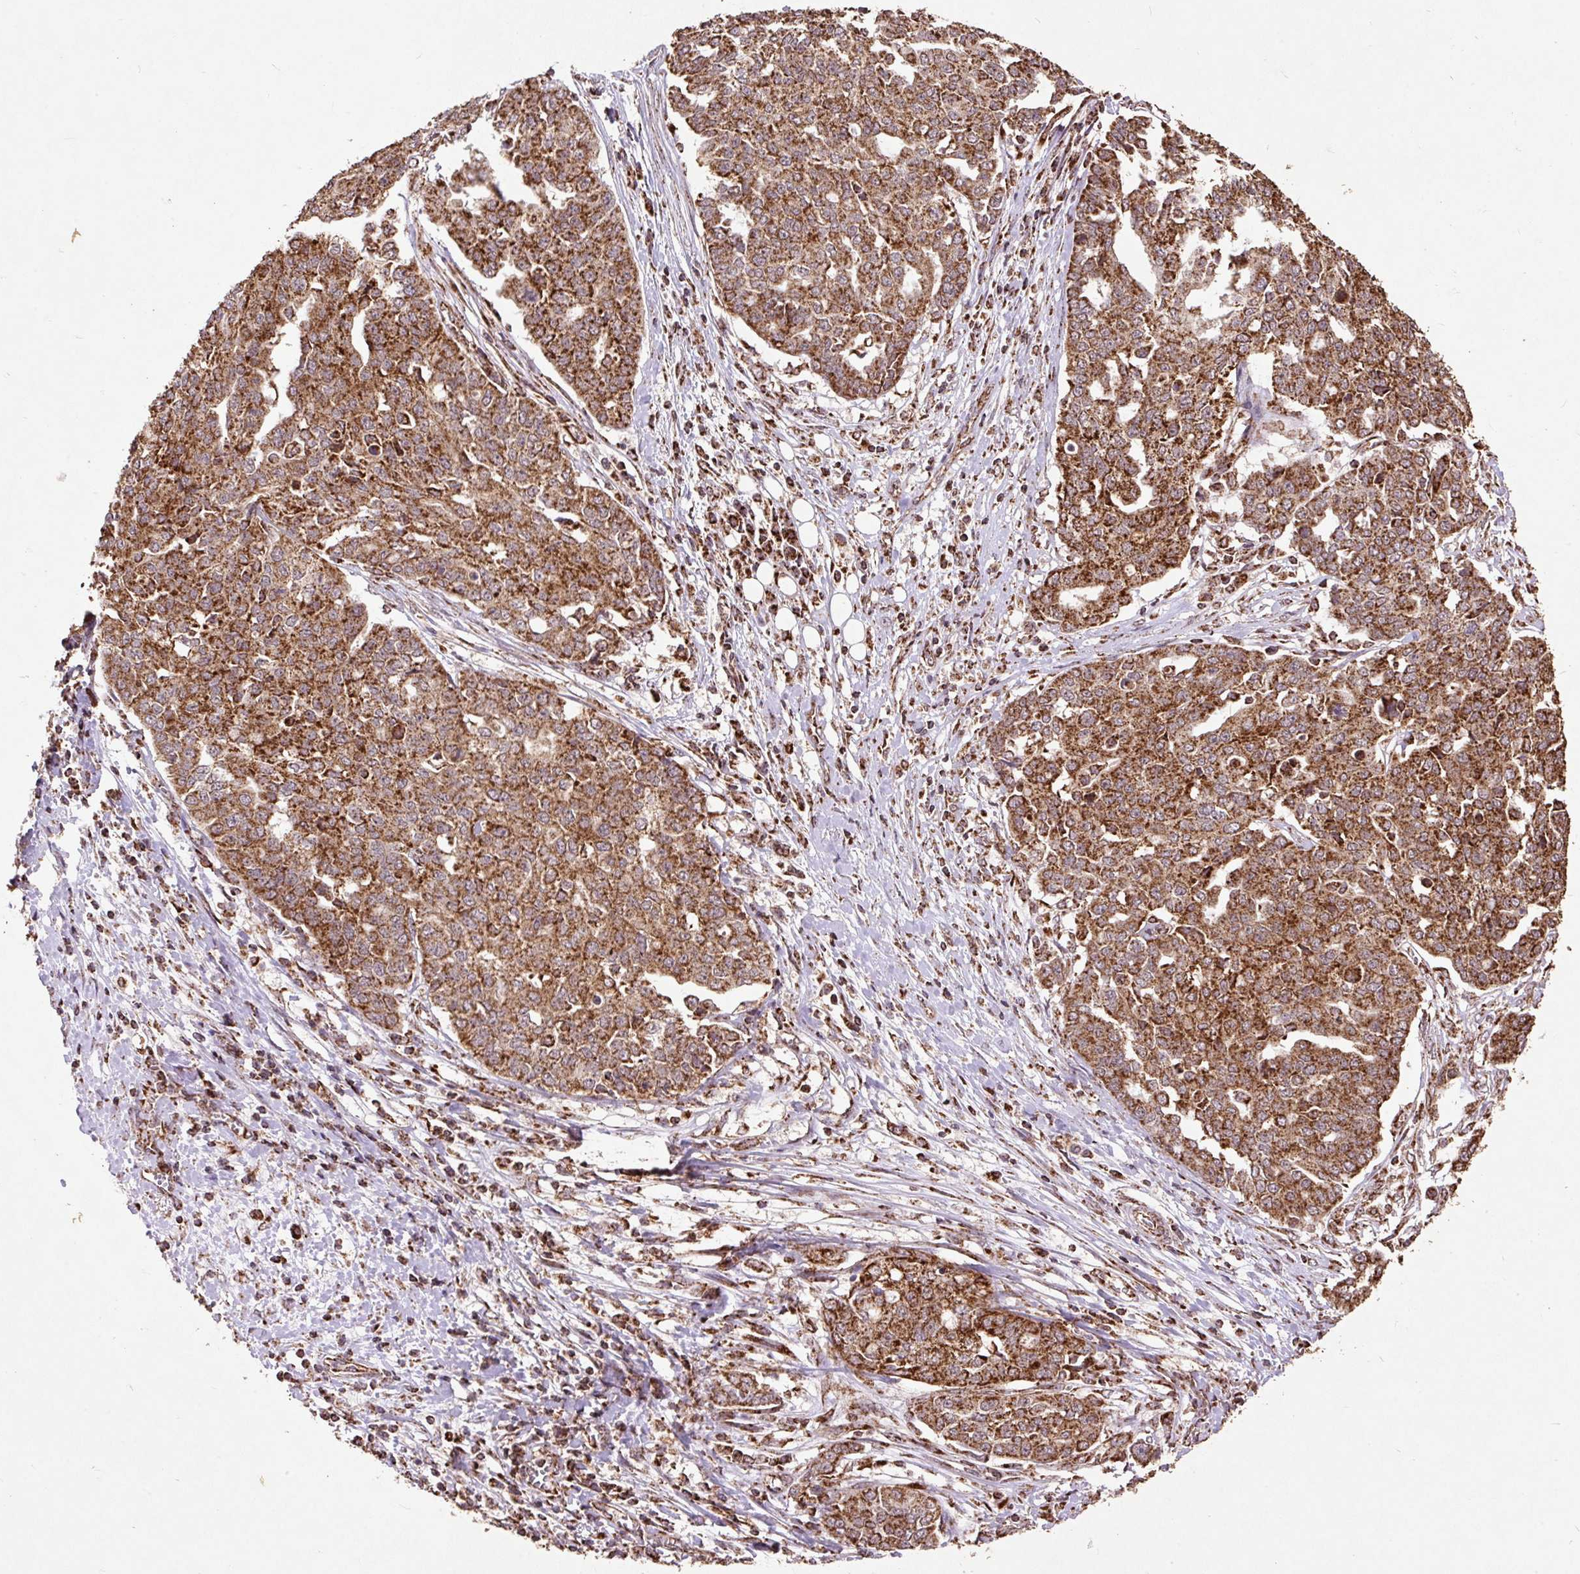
{"staining": {"intensity": "moderate", "quantity": ">75%", "location": "cytoplasmic/membranous"}, "tissue": "ovarian cancer", "cell_type": "Tumor cells", "image_type": "cancer", "snomed": [{"axis": "morphology", "description": "Cystadenocarcinoma, serous, NOS"}, {"axis": "topography", "description": "Soft tissue"}, {"axis": "topography", "description": "Ovary"}], "caption": "Immunohistochemistry histopathology image of neoplastic tissue: human ovarian cancer (serous cystadenocarcinoma) stained using immunohistochemistry (IHC) exhibits medium levels of moderate protein expression localized specifically in the cytoplasmic/membranous of tumor cells, appearing as a cytoplasmic/membranous brown color.", "gene": "ATP5F1A", "patient": {"sex": "female", "age": 57}}